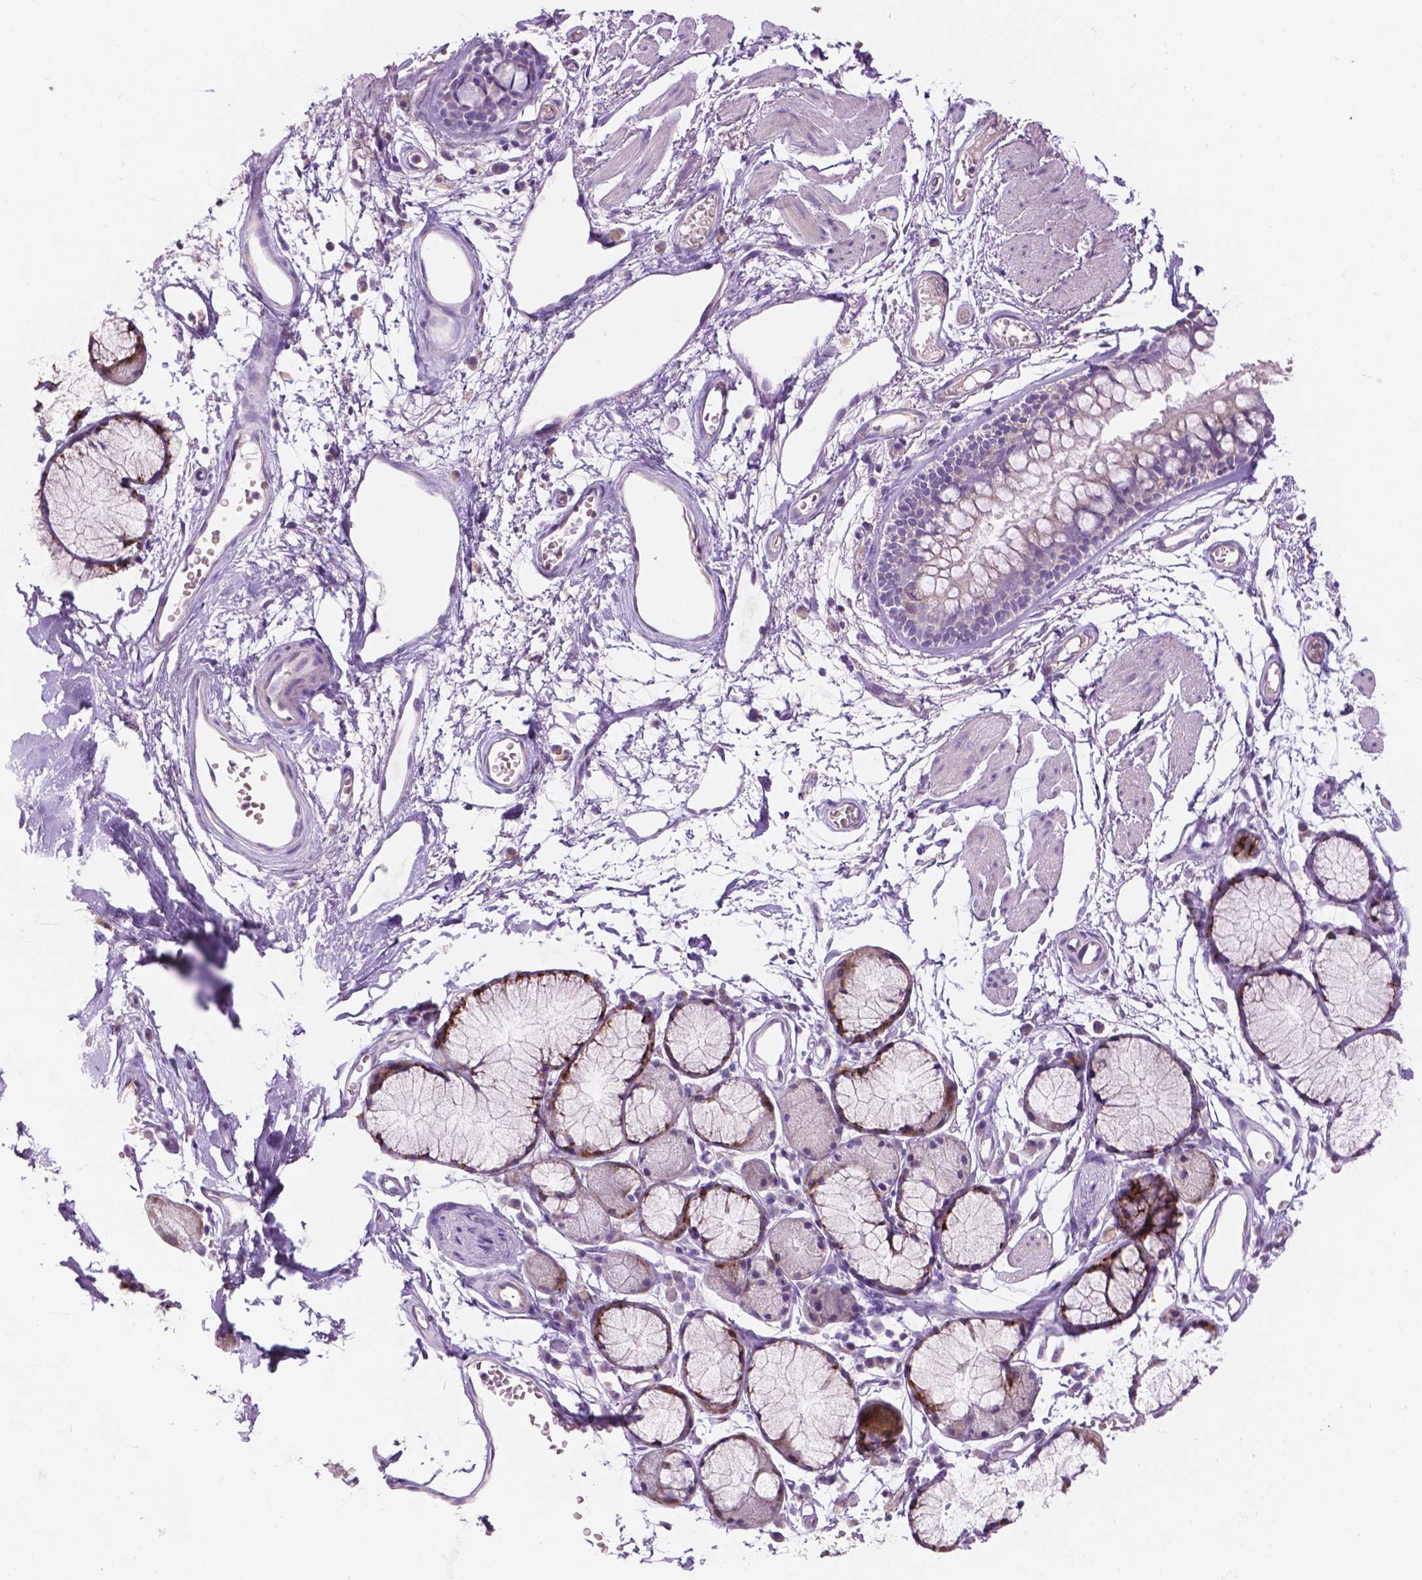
{"staining": {"intensity": "negative", "quantity": "none", "location": "none"}, "tissue": "adipose tissue", "cell_type": "Adipocytes", "image_type": "normal", "snomed": [{"axis": "morphology", "description": "Normal tissue, NOS"}, {"axis": "topography", "description": "Cartilage tissue"}, {"axis": "topography", "description": "Bronchus"}], "caption": "DAB (3,3'-diaminobenzidine) immunohistochemical staining of unremarkable human adipose tissue displays no significant positivity in adipocytes. (Stains: DAB immunohistochemistry (IHC) with hematoxylin counter stain, Microscopy: brightfield microscopy at high magnification).", "gene": "NOXO1", "patient": {"sex": "female", "age": 79}}